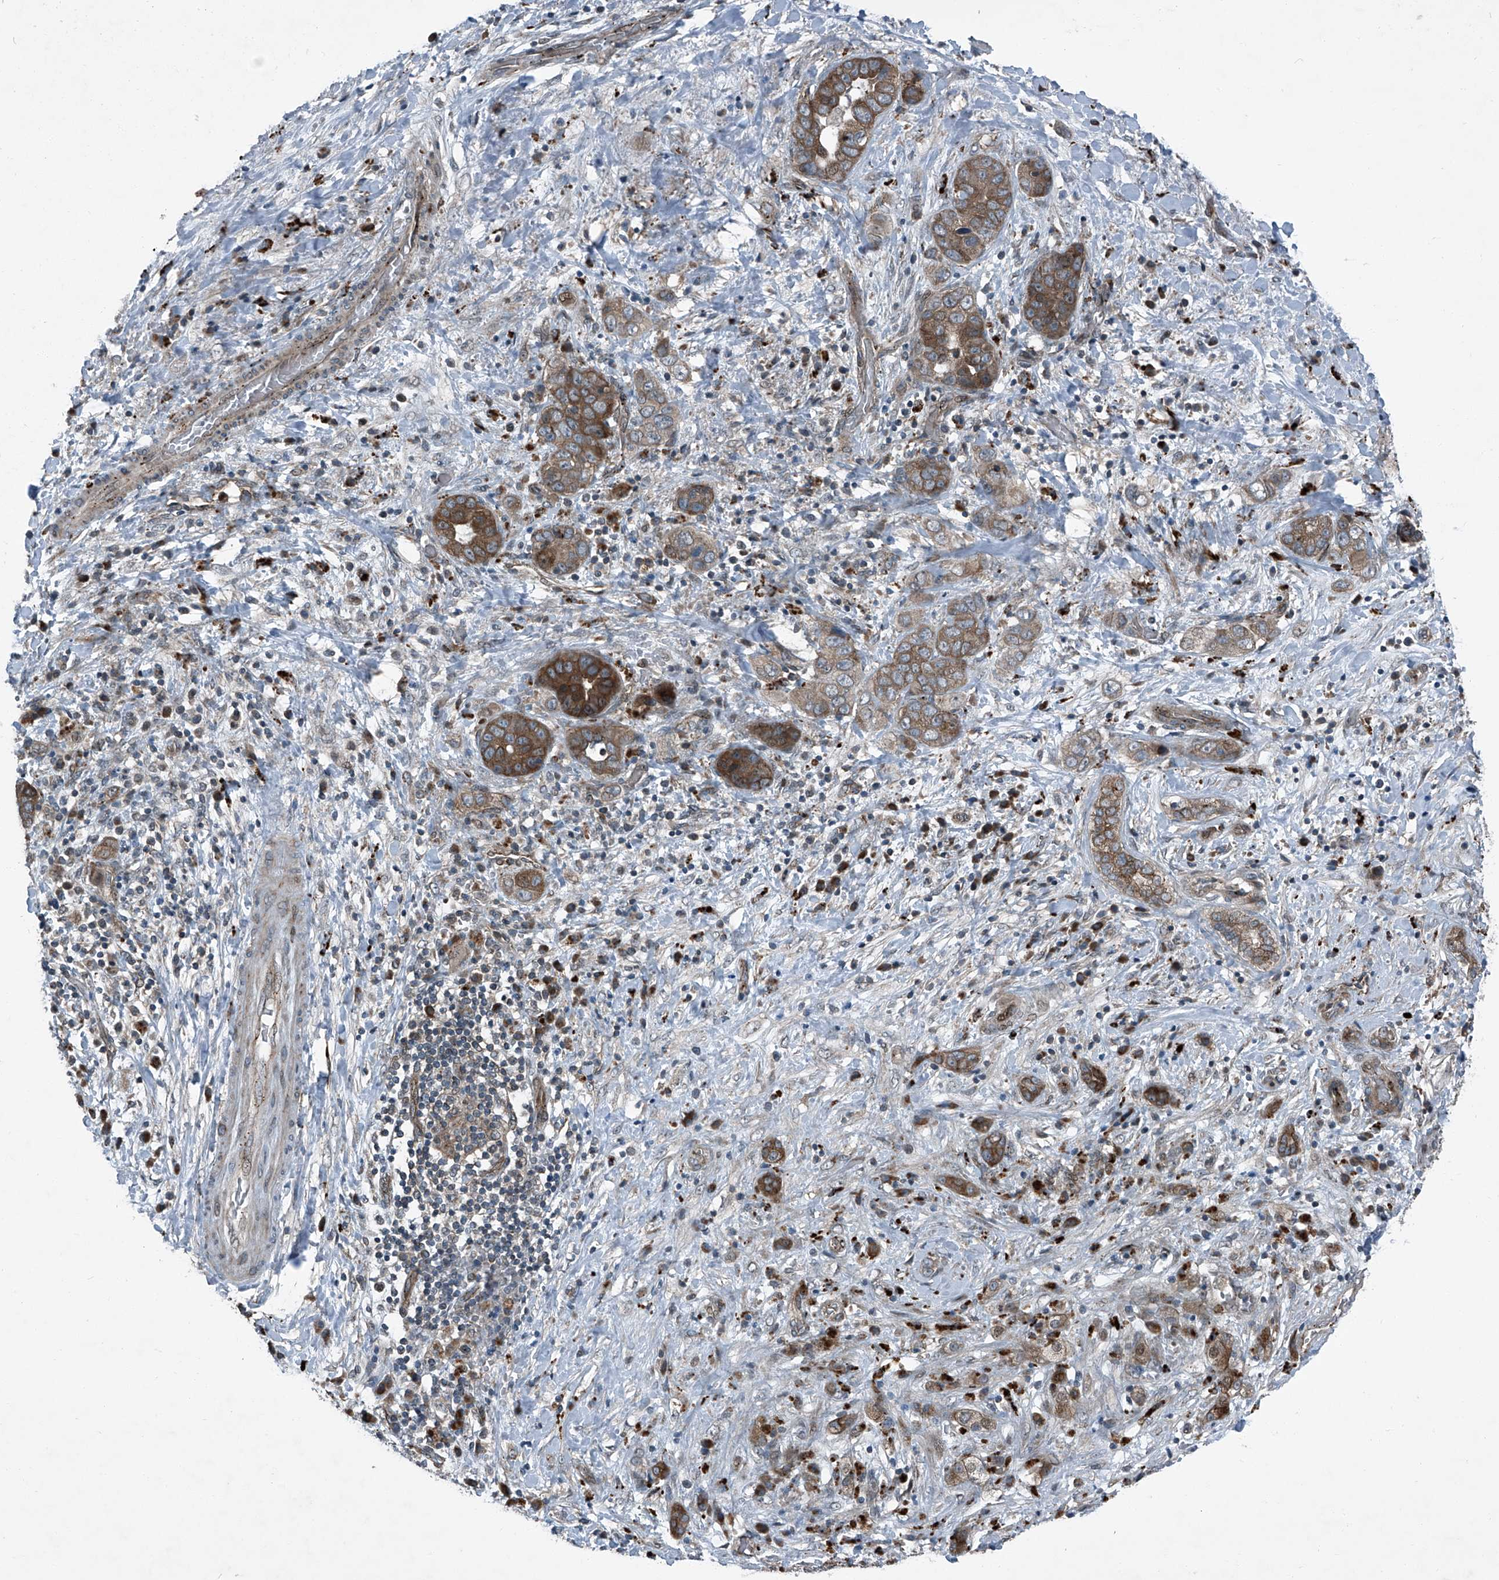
{"staining": {"intensity": "moderate", "quantity": ">75%", "location": "cytoplasmic/membranous"}, "tissue": "liver cancer", "cell_type": "Tumor cells", "image_type": "cancer", "snomed": [{"axis": "morphology", "description": "Cholangiocarcinoma"}, {"axis": "topography", "description": "Liver"}], "caption": "A brown stain labels moderate cytoplasmic/membranous positivity of a protein in human liver cancer tumor cells. (DAB = brown stain, brightfield microscopy at high magnification).", "gene": "SENP2", "patient": {"sex": "female", "age": 52}}